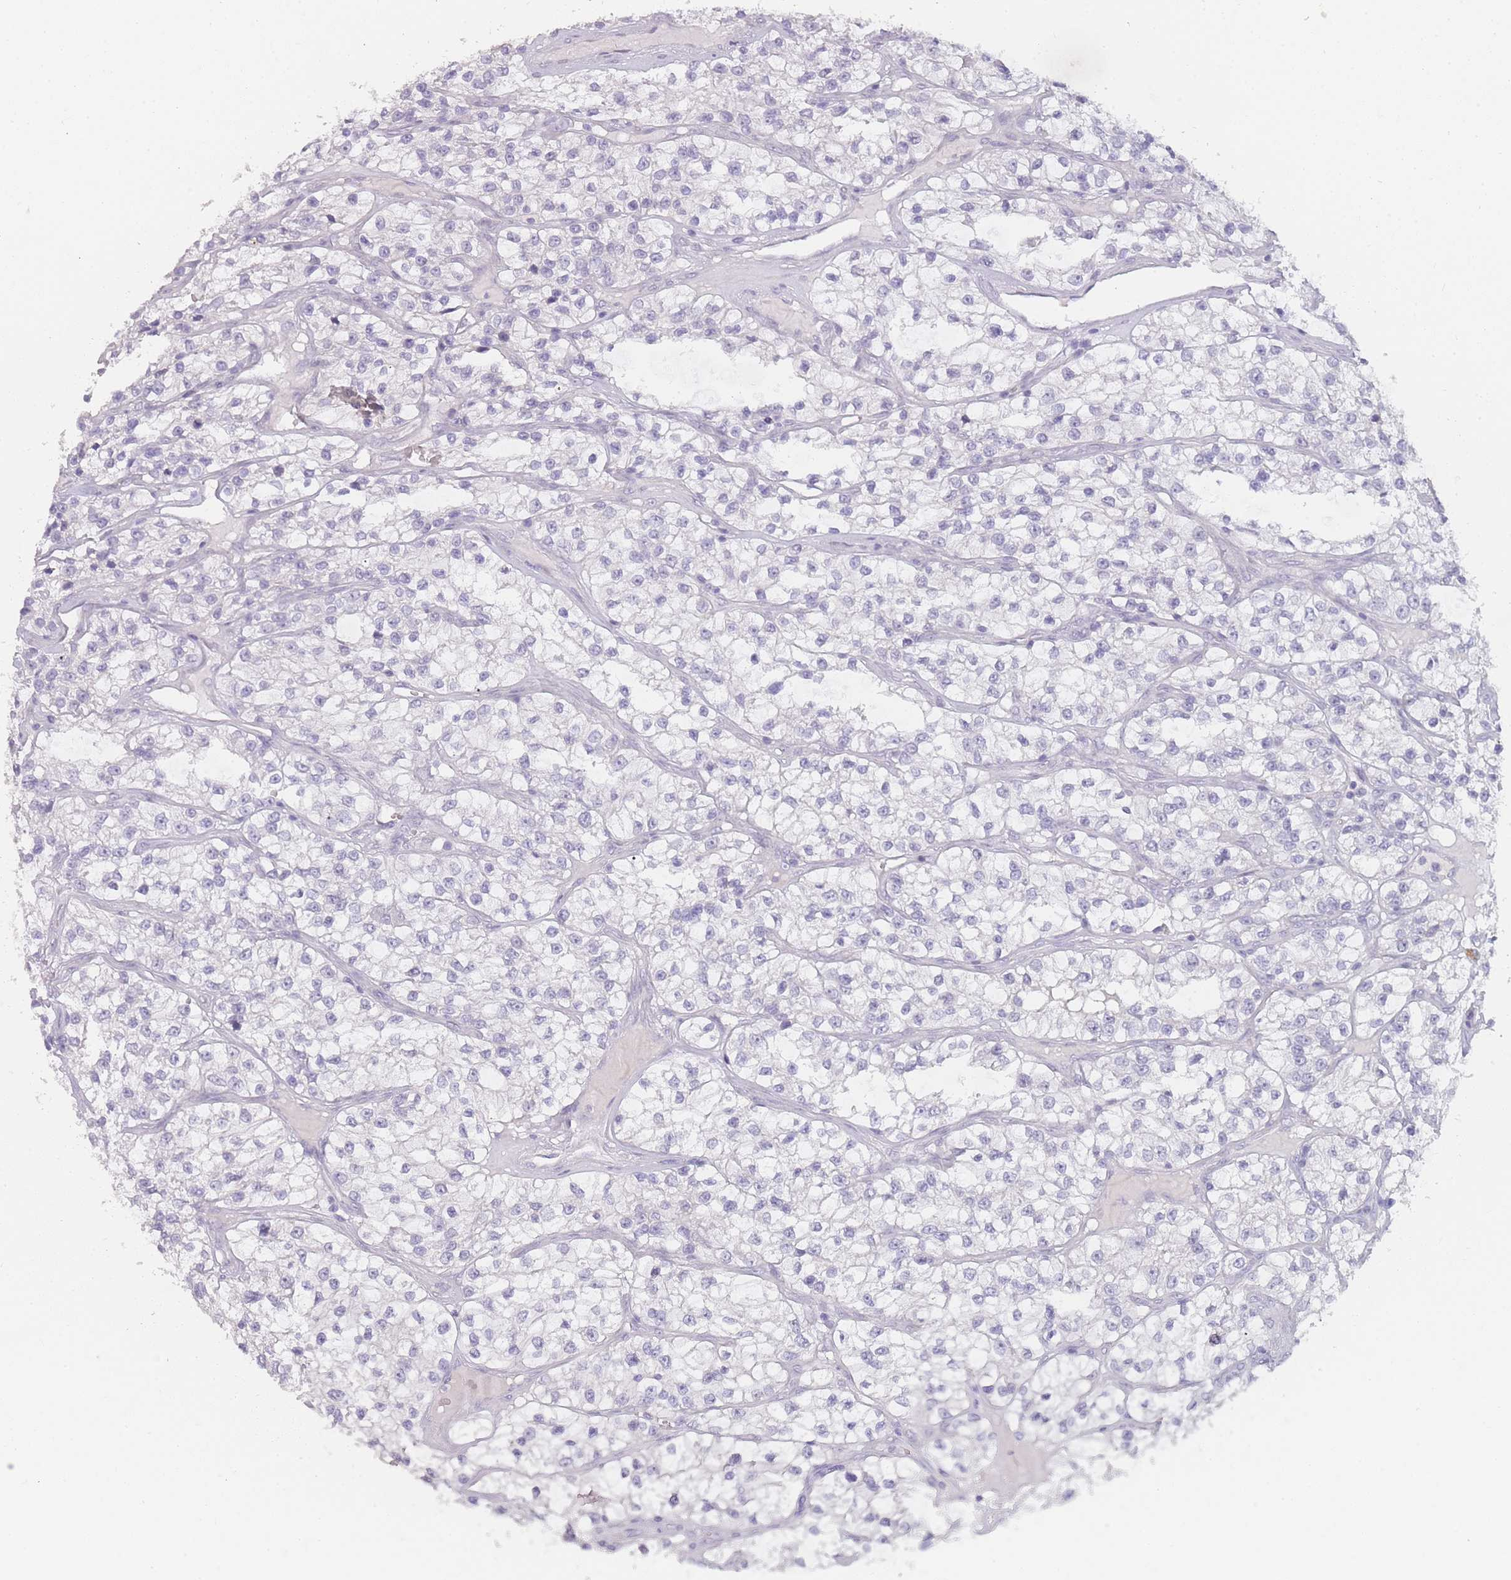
{"staining": {"intensity": "negative", "quantity": "none", "location": "none"}, "tissue": "renal cancer", "cell_type": "Tumor cells", "image_type": "cancer", "snomed": [{"axis": "morphology", "description": "Adenocarcinoma, NOS"}, {"axis": "topography", "description": "Kidney"}], "caption": "Protein analysis of renal cancer (adenocarcinoma) shows no significant positivity in tumor cells.", "gene": "INS", "patient": {"sex": "female", "age": 57}}